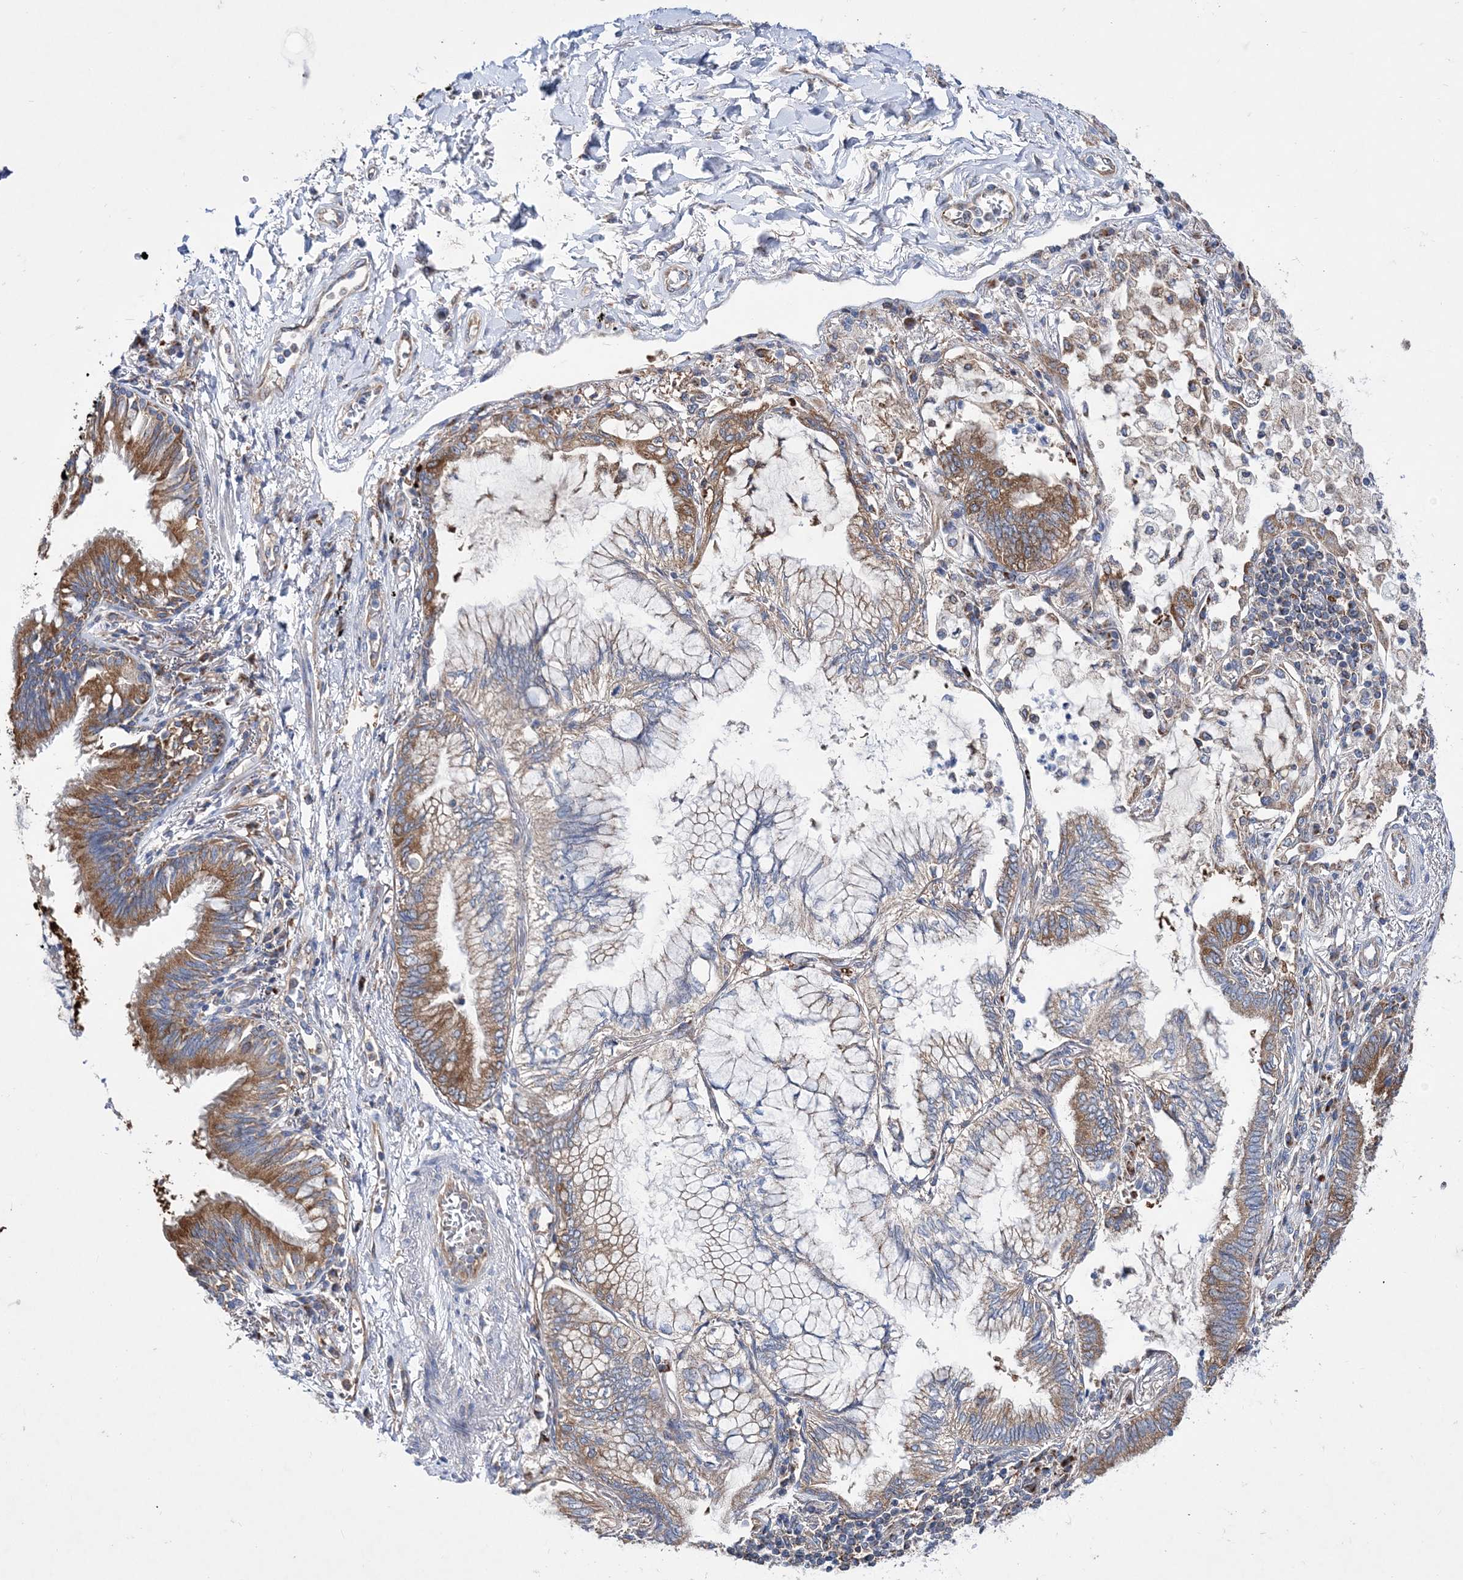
{"staining": {"intensity": "moderate", "quantity": ">75%", "location": "cytoplasmic/membranous"}, "tissue": "lung cancer", "cell_type": "Tumor cells", "image_type": "cancer", "snomed": [{"axis": "morphology", "description": "Adenocarcinoma, NOS"}, {"axis": "topography", "description": "Lung"}], "caption": "DAB (3,3'-diaminobenzidine) immunohistochemical staining of lung cancer demonstrates moderate cytoplasmic/membranous protein staining in about >75% of tumor cells.", "gene": "JKAMP", "patient": {"sex": "female", "age": 70}}